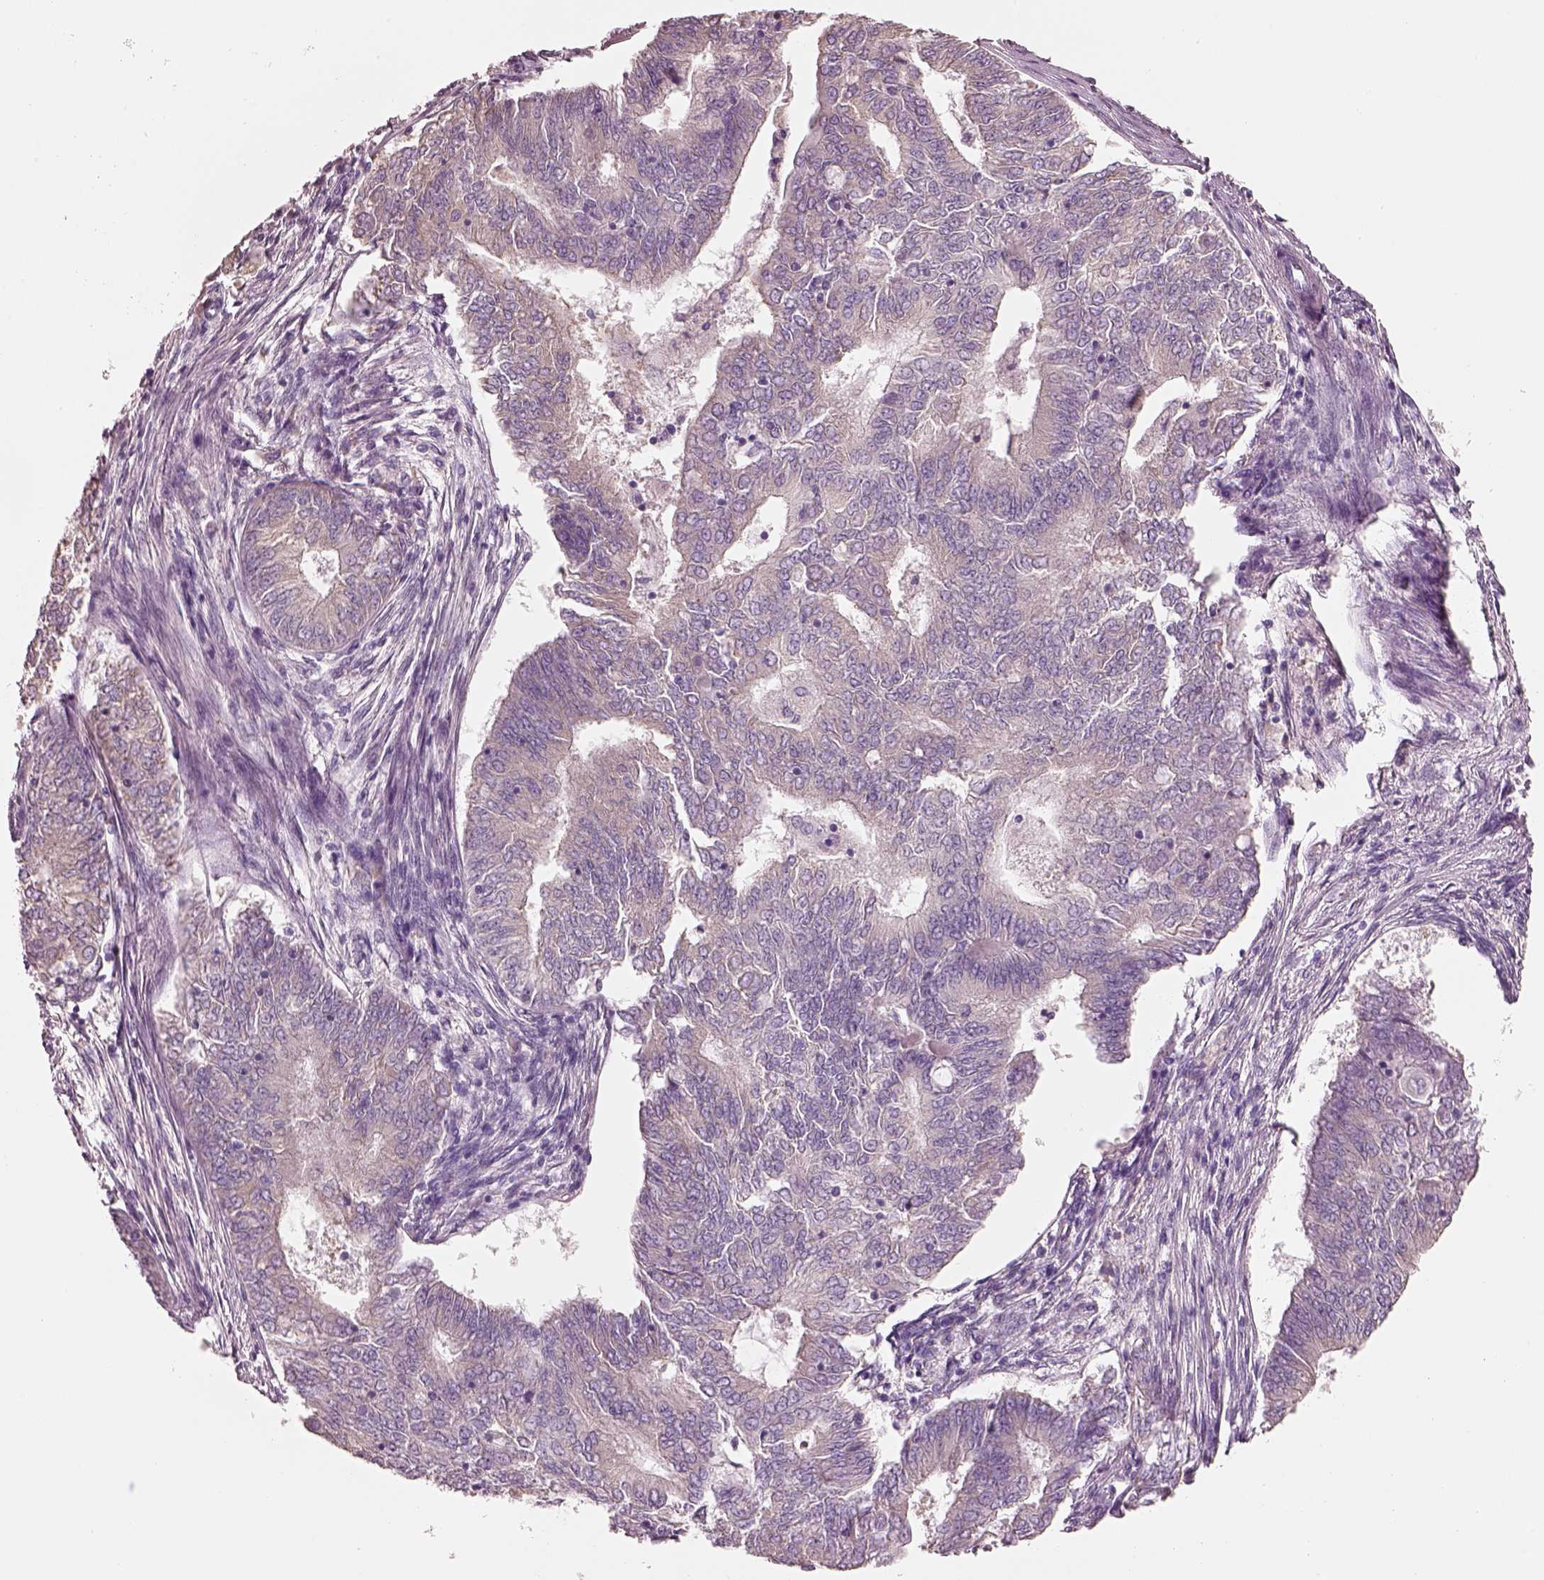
{"staining": {"intensity": "negative", "quantity": "none", "location": "none"}, "tissue": "endometrial cancer", "cell_type": "Tumor cells", "image_type": "cancer", "snomed": [{"axis": "morphology", "description": "Adenocarcinoma, NOS"}, {"axis": "topography", "description": "Endometrium"}], "caption": "Immunohistochemical staining of human endometrial cancer (adenocarcinoma) exhibits no significant positivity in tumor cells.", "gene": "PNOC", "patient": {"sex": "female", "age": 62}}